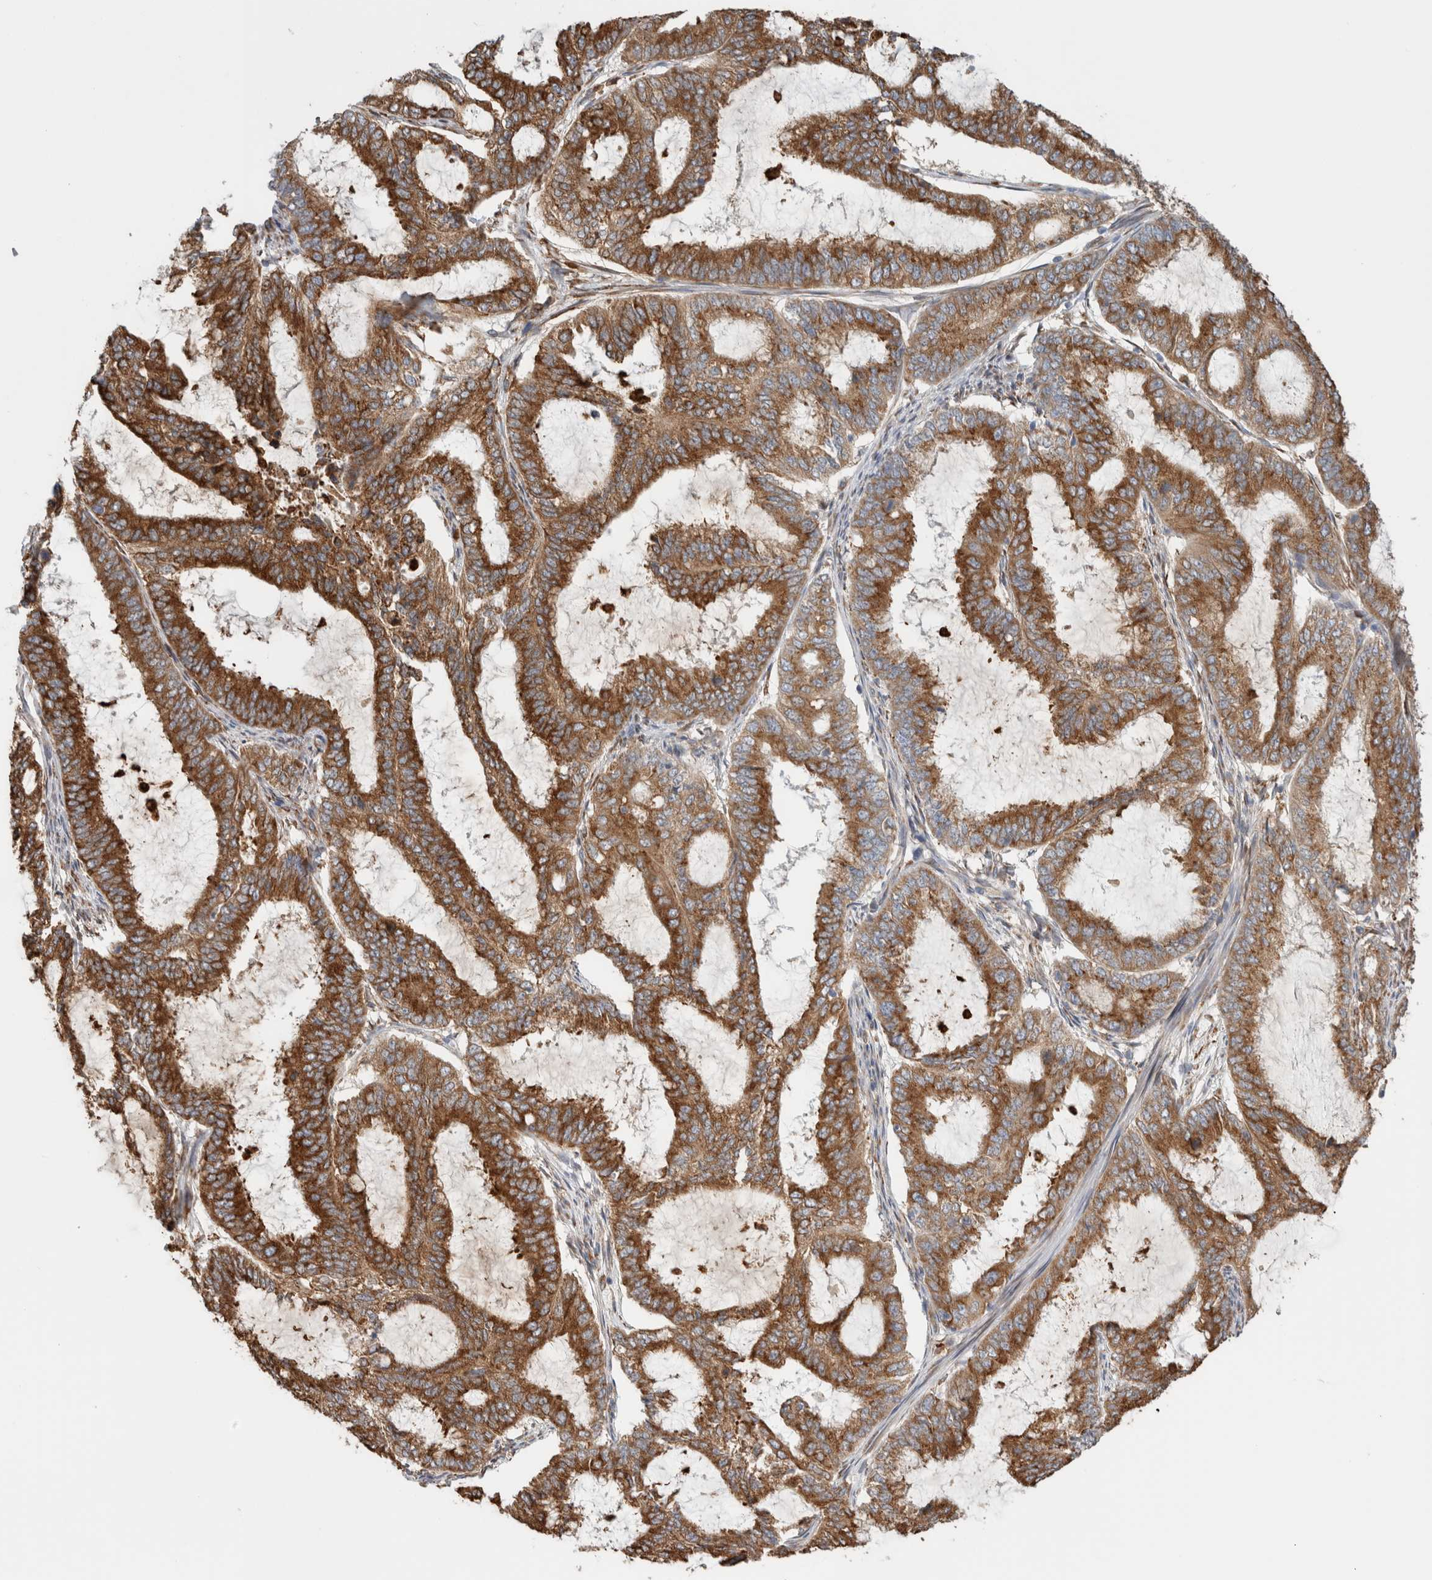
{"staining": {"intensity": "moderate", "quantity": ">75%", "location": "cytoplasmic/membranous"}, "tissue": "endometrial cancer", "cell_type": "Tumor cells", "image_type": "cancer", "snomed": [{"axis": "morphology", "description": "Adenocarcinoma, NOS"}, {"axis": "topography", "description": "Endometrium"}], "caption": "Immunohistochemical staining of human adenocarcinoma (endometrial) reveals medium levels of moderate cytoplasmic/membranous positivity in about >75% of tumor cells.", "gene": "P4HA1", "patient": {"sex": "female", "age": 51}}